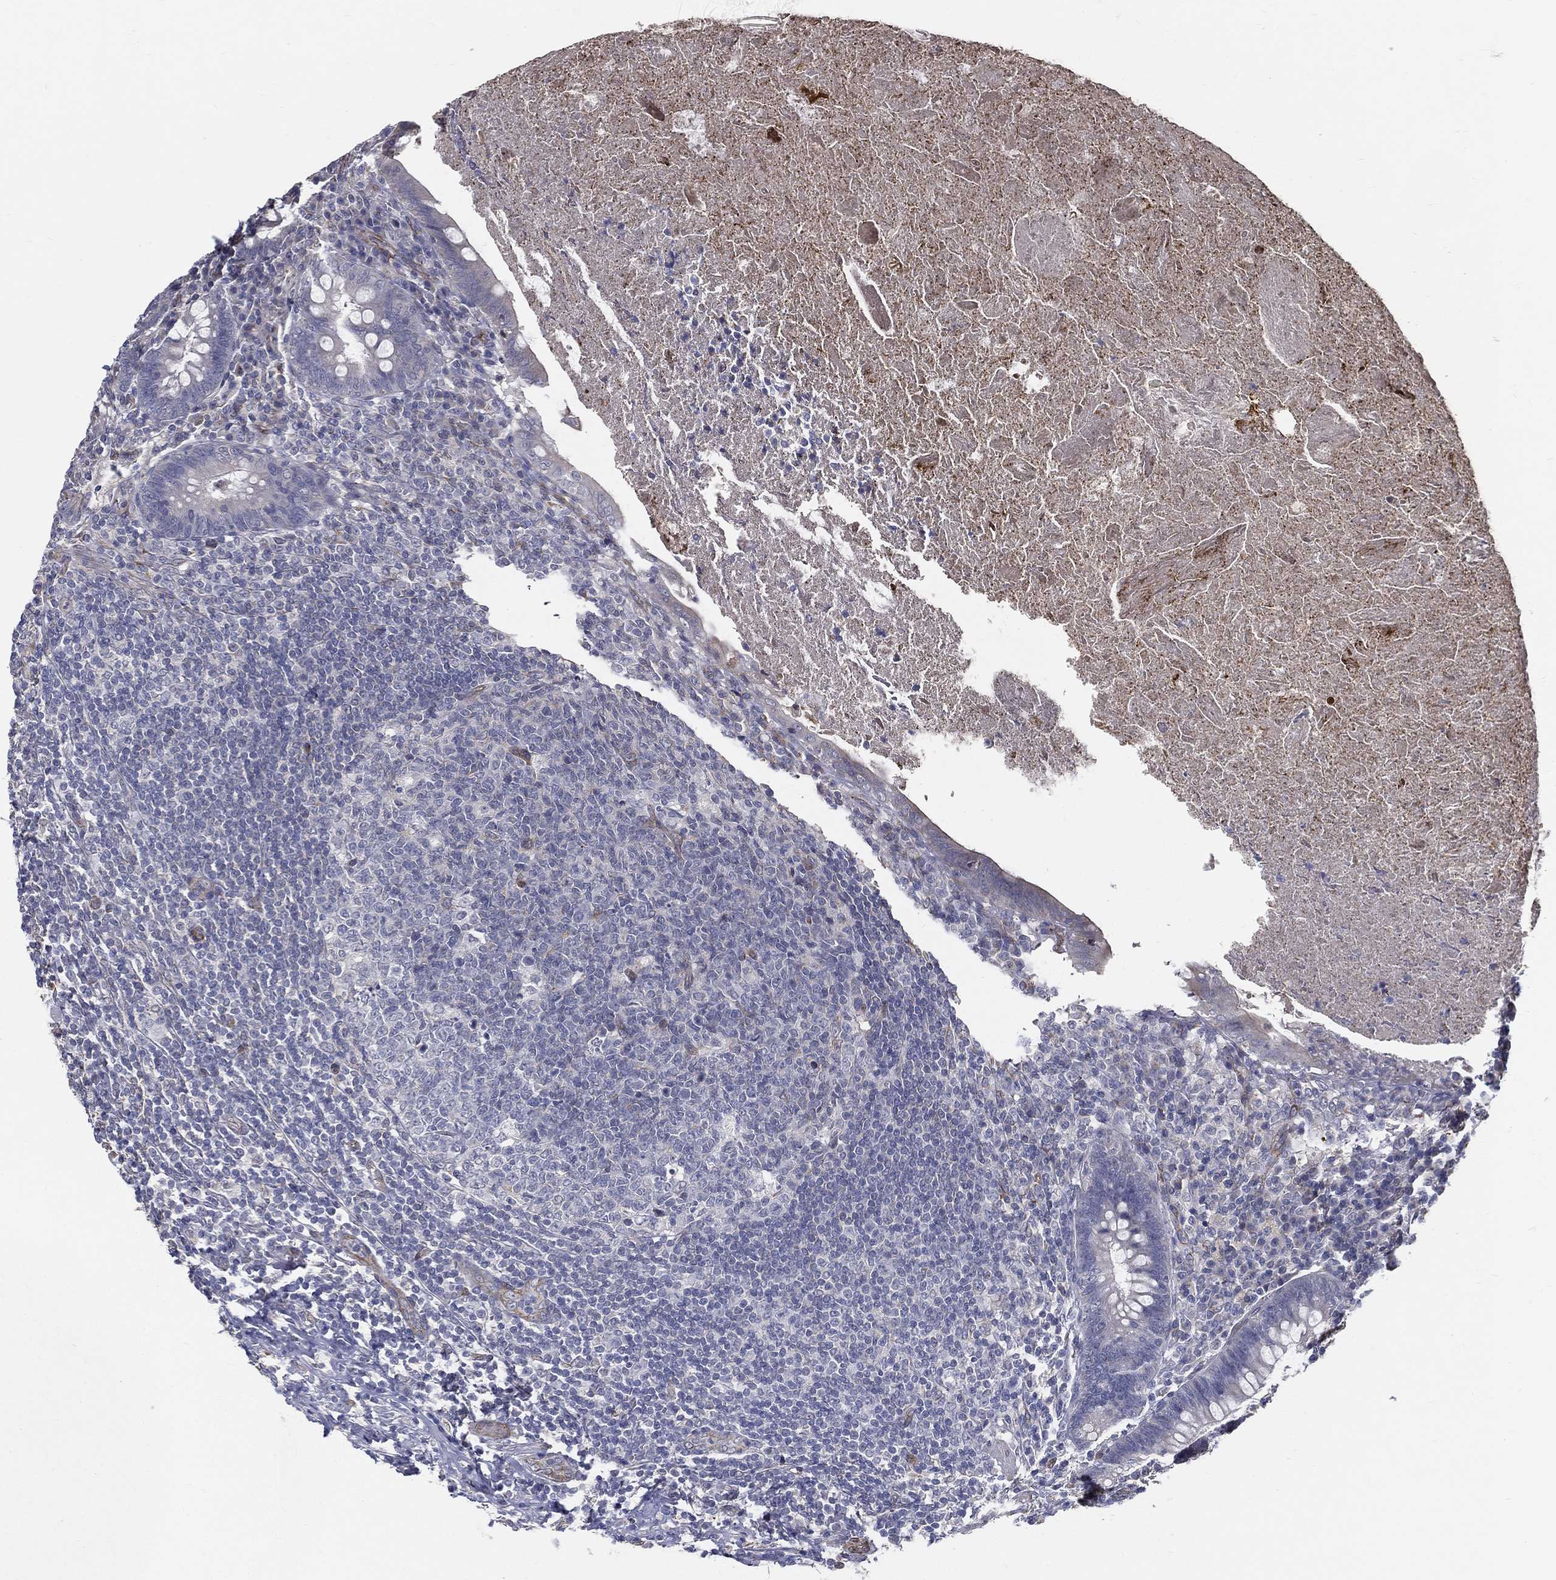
{"staining": {"intensity": "negative", "quantity": "none", "location": "none"}, "tissue": "appendix", "cell_type": "Glandular cells", "image_type": "normal", "snomed": [{"axis": "morphology", "description": "Normal tissue, NOS"}, {"axis": "topography", "description": "Appendix"}], "caption": "Glandular cells show no significant protein staining in normal appendix. Brightfield microscopy of immunohistochemistry (IHC) stained with DAB (3,3'-diaminobenzidine) (brown) and hematoxylin (blue), captured at high magnification.", "gene": "LRRC56", "patient": {"sex": "male", "age": 47}}